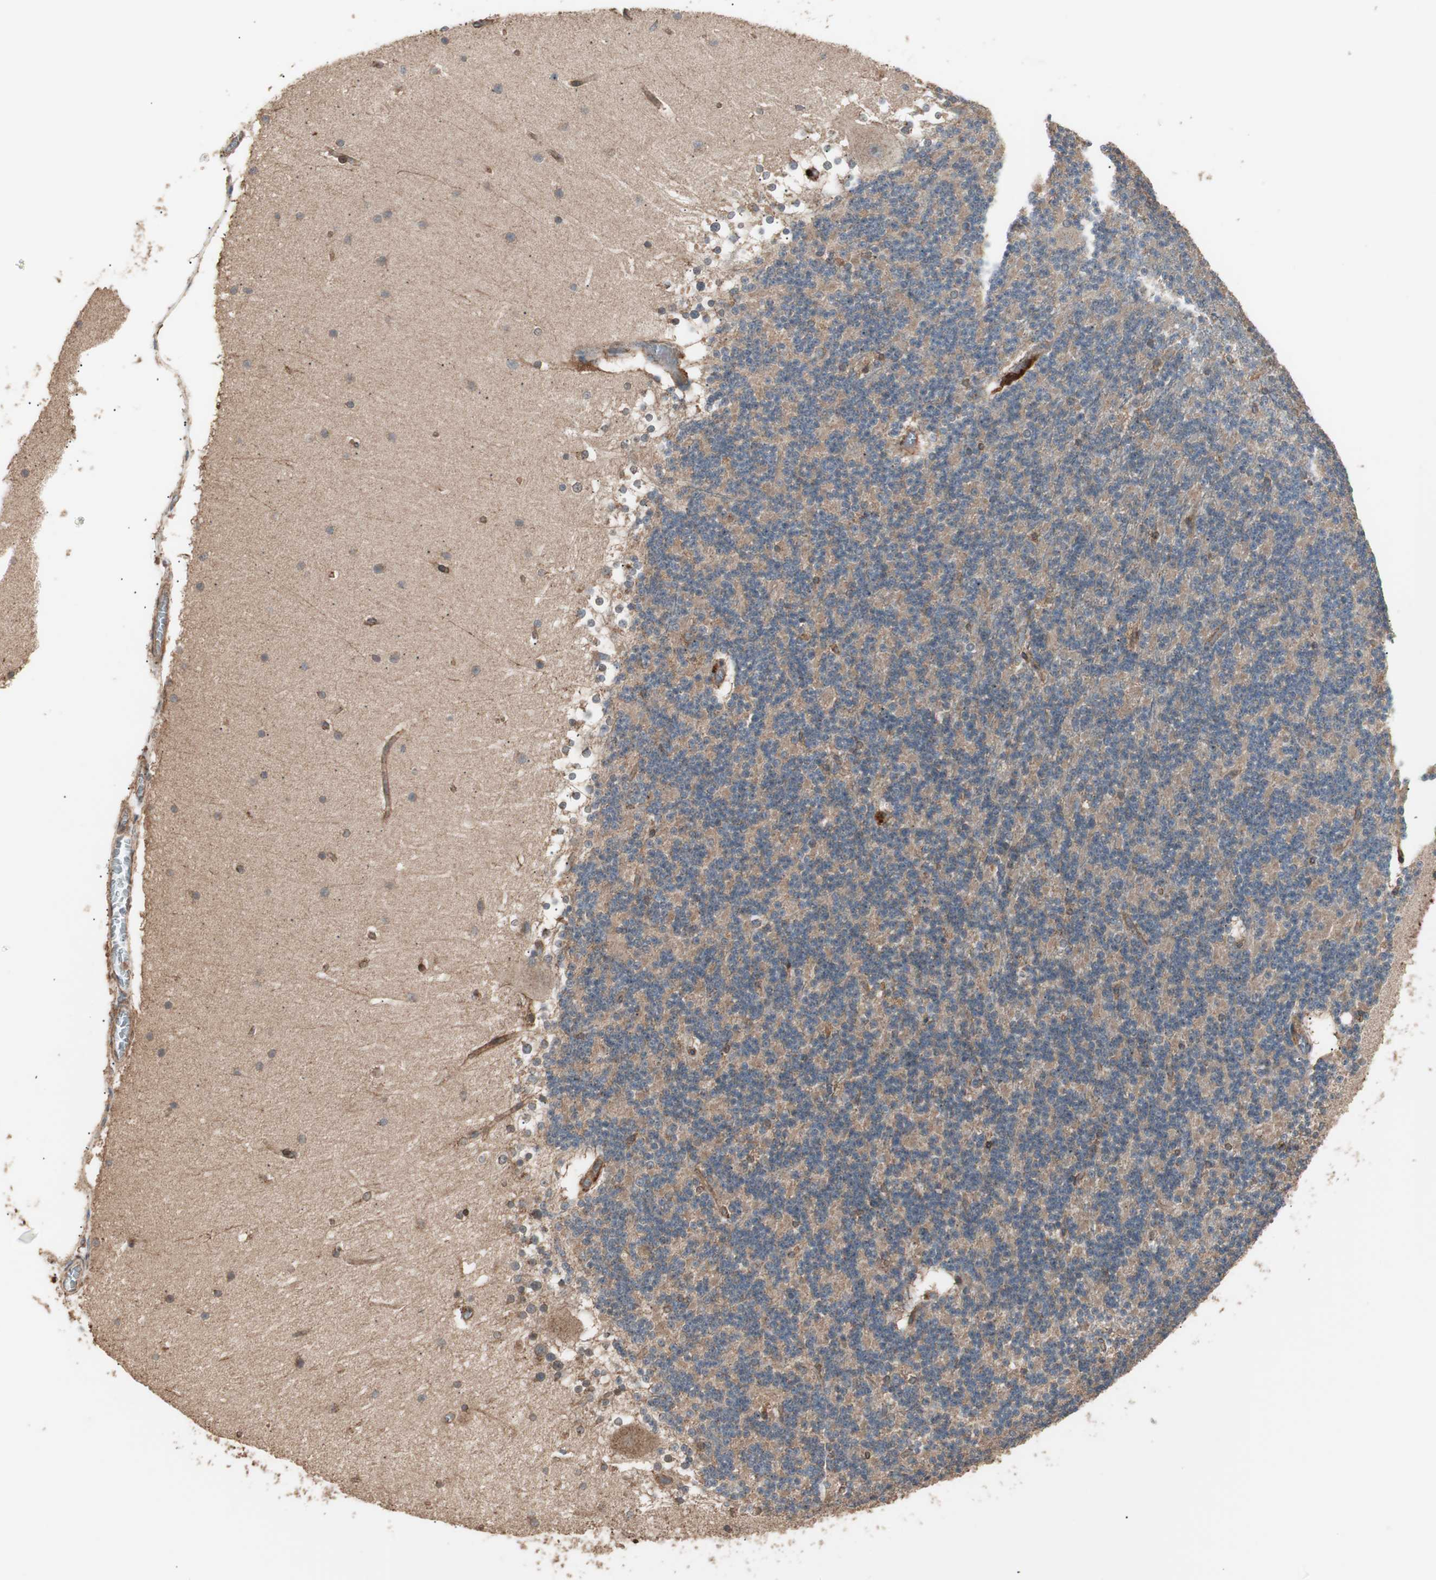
{"staining": {"intensity": "moderate", "quantity": "<25%", "location": "cytoplasmic/membranous"}, "tissue": "cerebellum", "cell_type": "Cells in granular layer", "image_type": "normal", "snomed": [{"axis": "morphology", "description": "Normal tissue, NOS"}, {"axis": "topography", "description": "Cerebellum"}], "caption": "Cerebellum stained with a brown dye shows moderate cytoplasmic/membranous positive positivity in about <25% of cells in granular layer.", "gene": "LZTS1", "patient": {"sex": "female", "age": 19}}